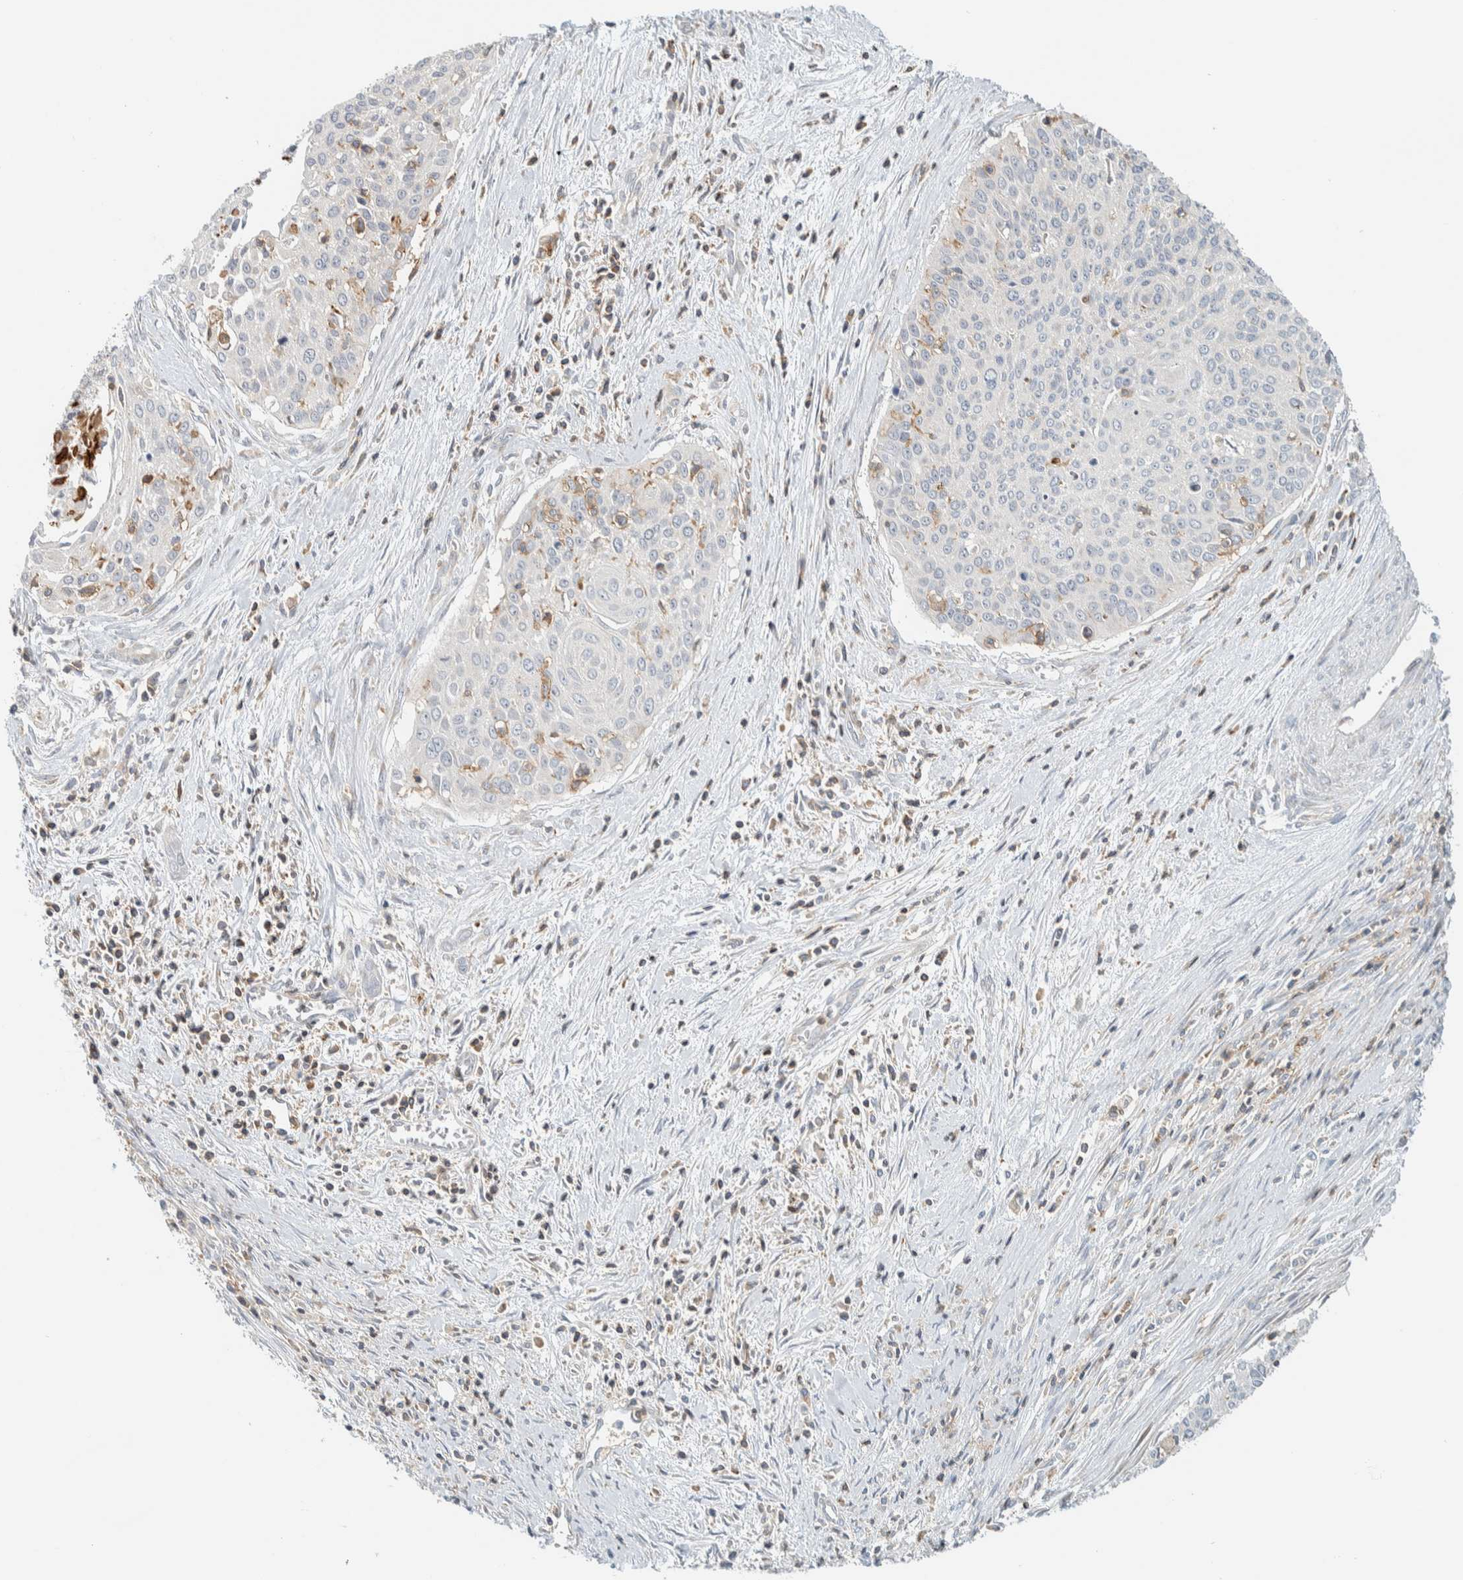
{"staining": {"intensity": "negative", "quantity": "none", "location": "none"}, "tissue": "cervical cancer", "cell_type": "Tumor cells", "image_type": "cancer", "snomed": [{"axis": "morphology", "description": "Squamous cell carcinoma, NOS"}, {"axis": "topography", "description": "Cervix"}], "caption": "This is an IHC histopathology image of squamous cell carcinoma (cervical). There is no expression in tumor cells.", "gene": "CCDC57", "patient": {"sex": "female", "age": 55}}